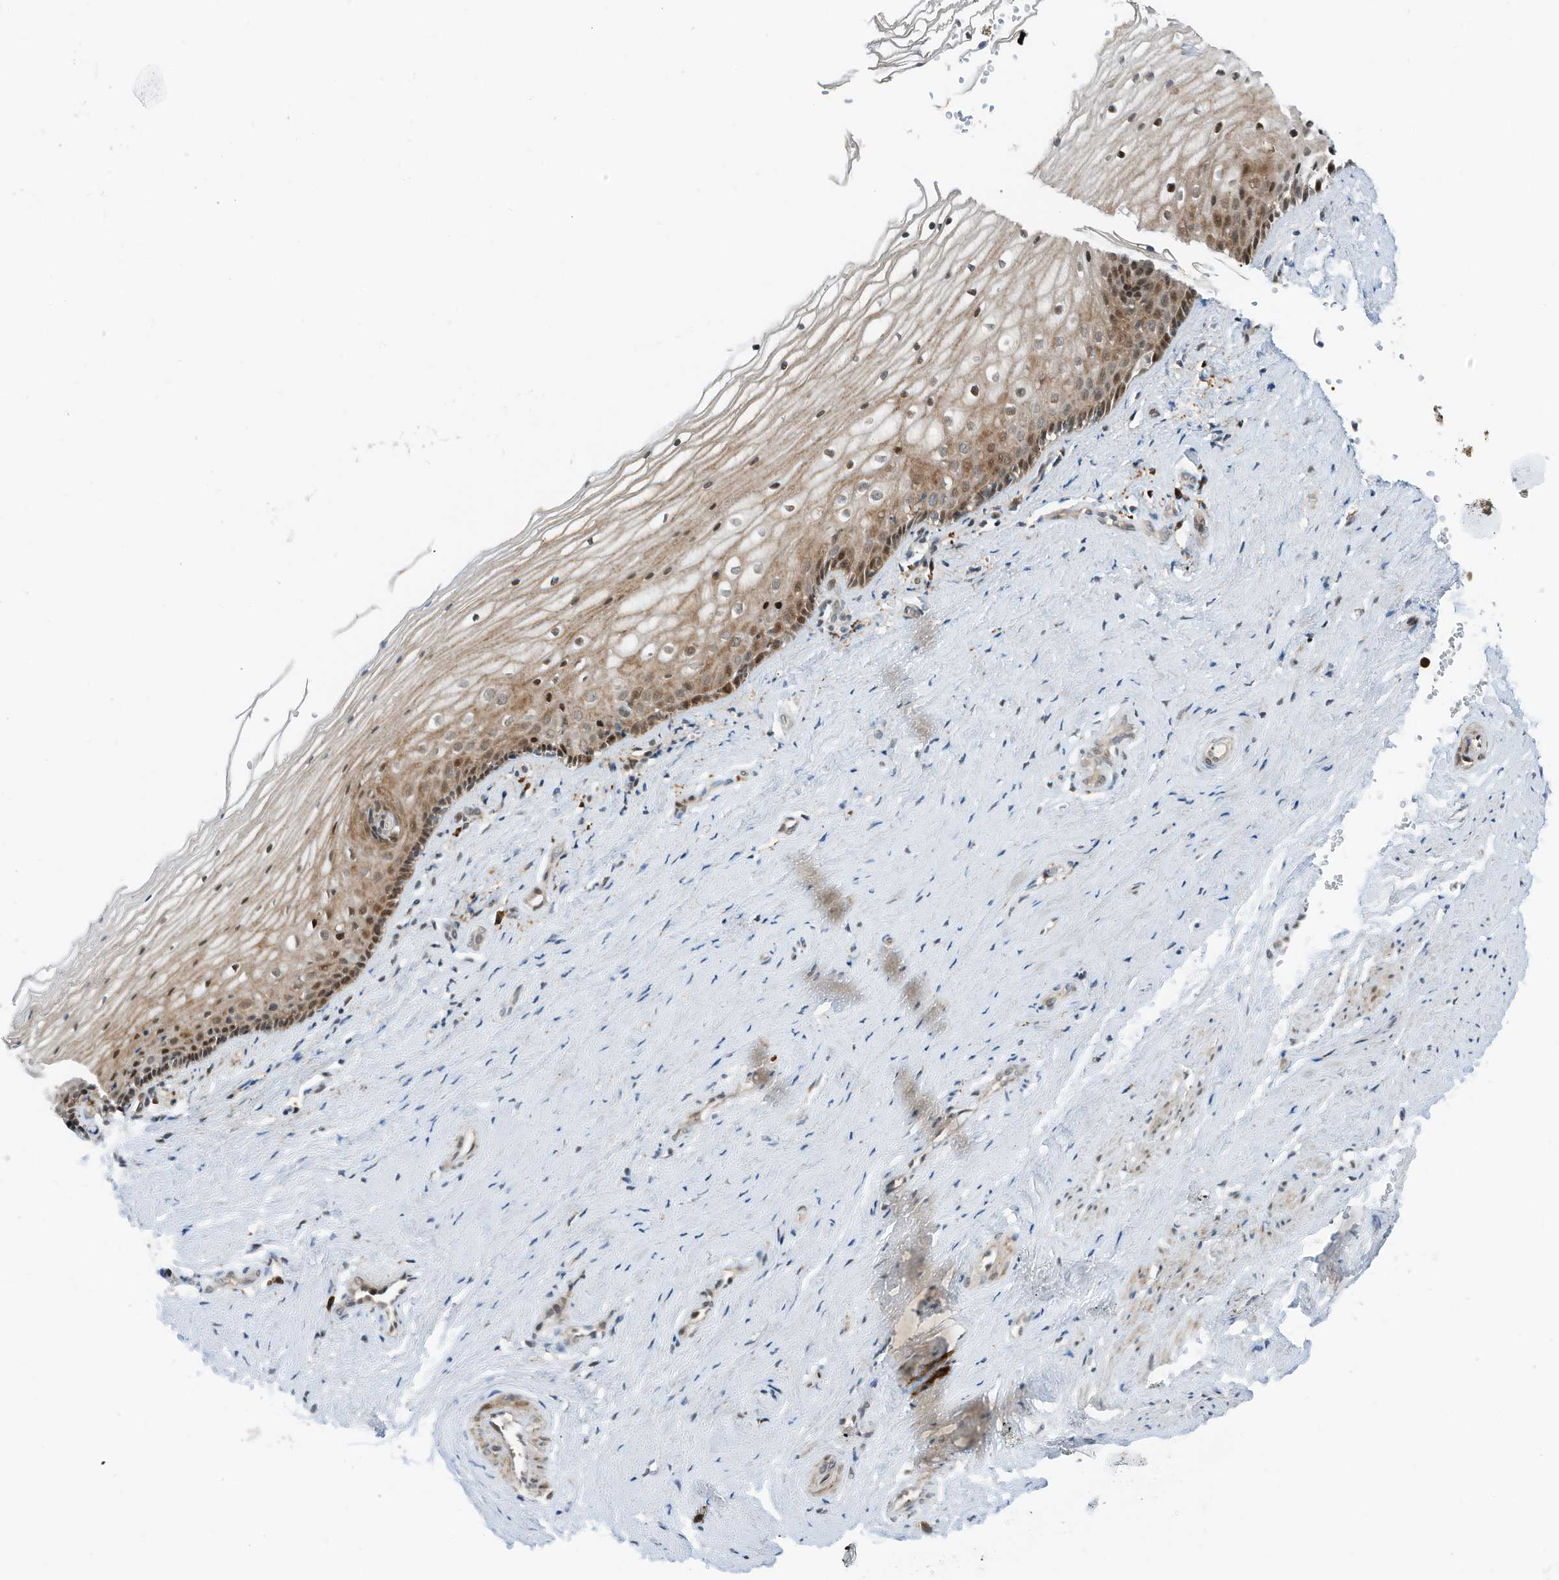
{"staining": {"intensity": "moderate", "quantity": ">75%", "location": "cytoplasmic/membranous,nuclear"}, "tissue": "vagina", "cell_type": "Squamous epithelial cells", "image_type": "normal", "snomed": [{"axis": "morphology", "description": "Normal tissue, NOS"}, {"axis": "topography", "description": "Vagina"}], "caption": "A high-resolution histopathology image shows IHC staining of unremarkable vagina, which displays moderate cytoplasmic/membranous,nuclear positivity in about >75% of squamous epithelial cells. (brown staining indicates protein expression, while blue staining denotes nuclei).", "gene": "RMND1", "patient": {"sex": "female", "age": 46}}